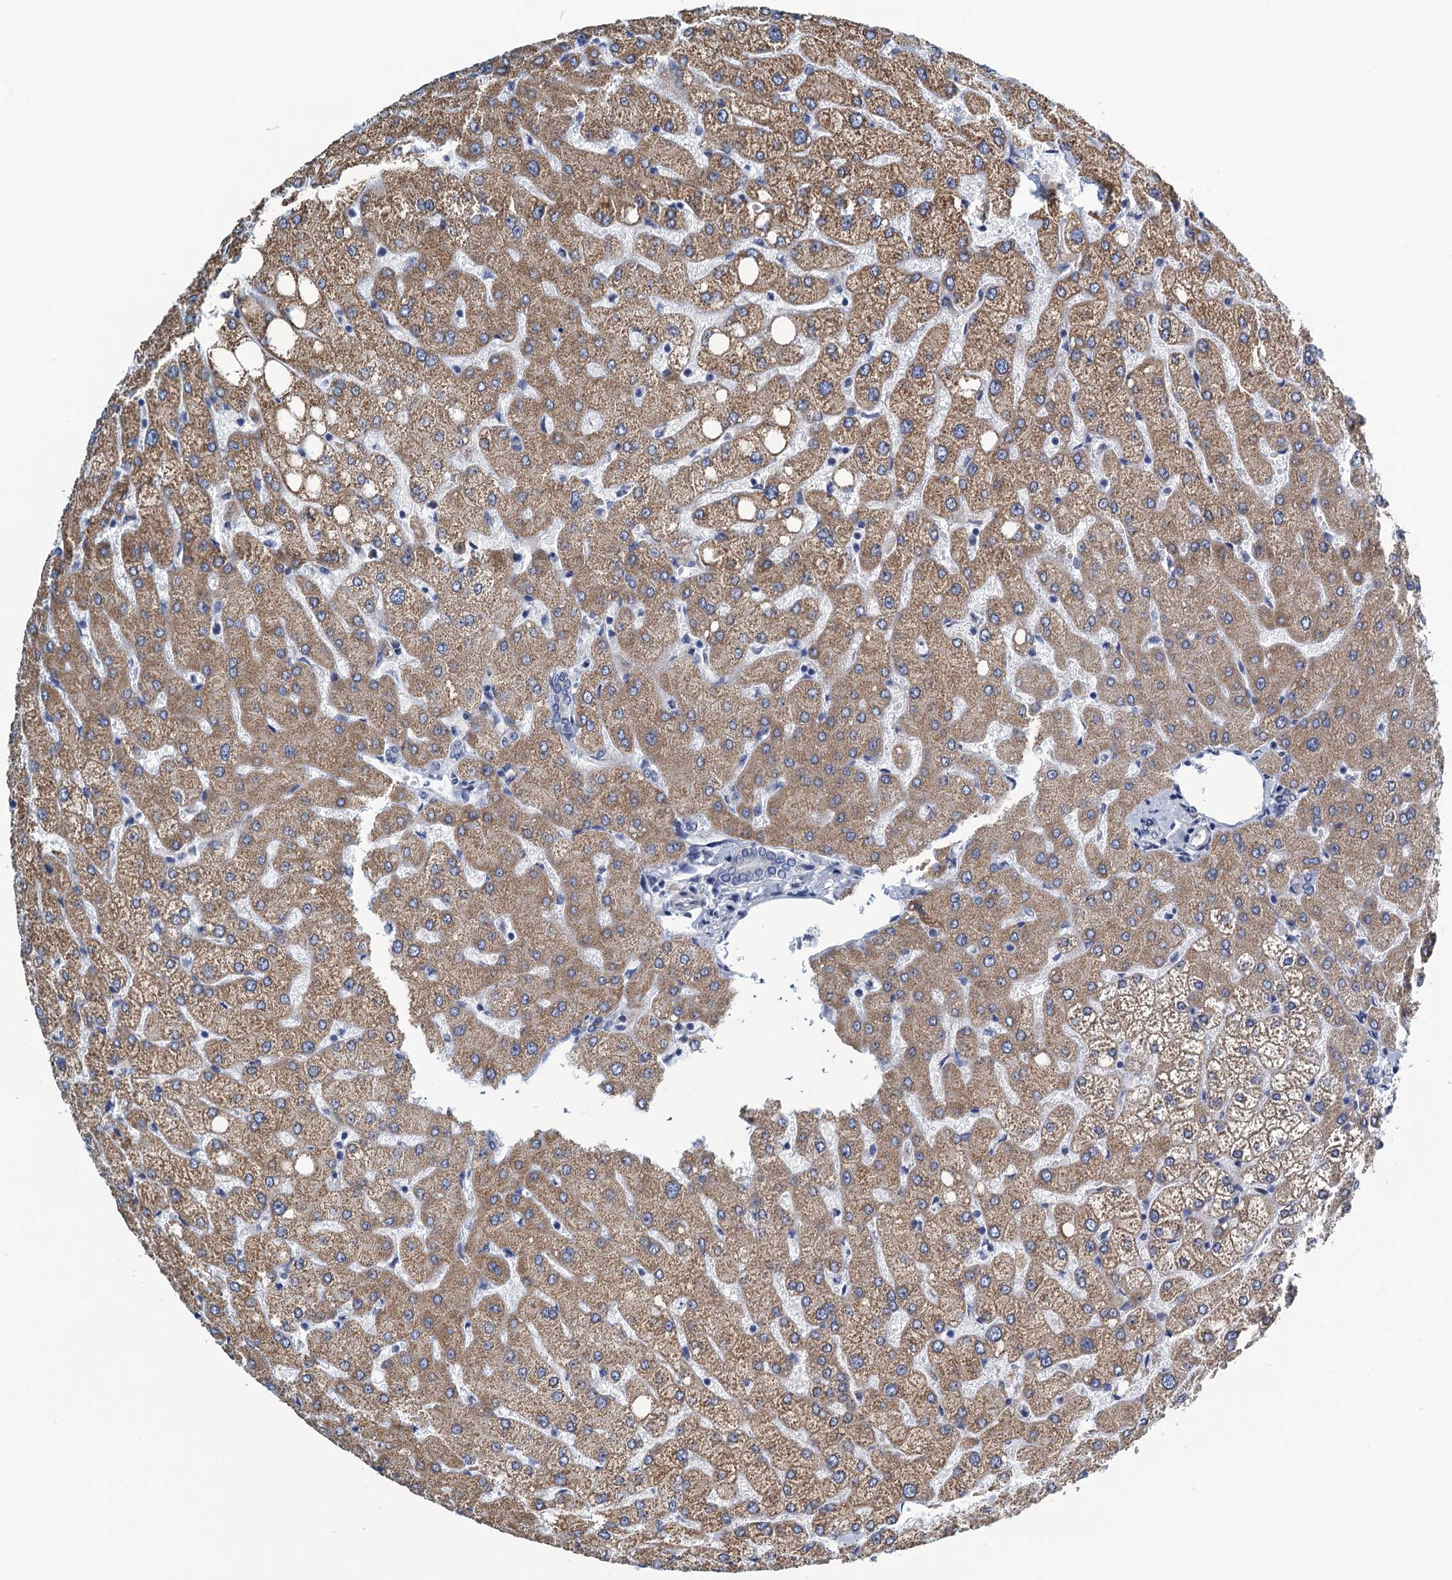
{"staining": {"intensity": "negative", "quantity": "none", "location": "none"}, "tissue": "liver", "cell_type": "Cholangiocytes", "image_type": "normal", "snomed": [{"axis": "morphology", "description": "Normal tissue, NOS"}, {"axis": "topography", "description": "Liver"}], "caption": "Histopathology image shows no protein expression in cholangiocytes of benign liver. (DAB immunohistochemistry visualized using brightfield microscopy, high magnification).", "gene": "C10orf88", "patient": {"sex": "female", "age": 54}}